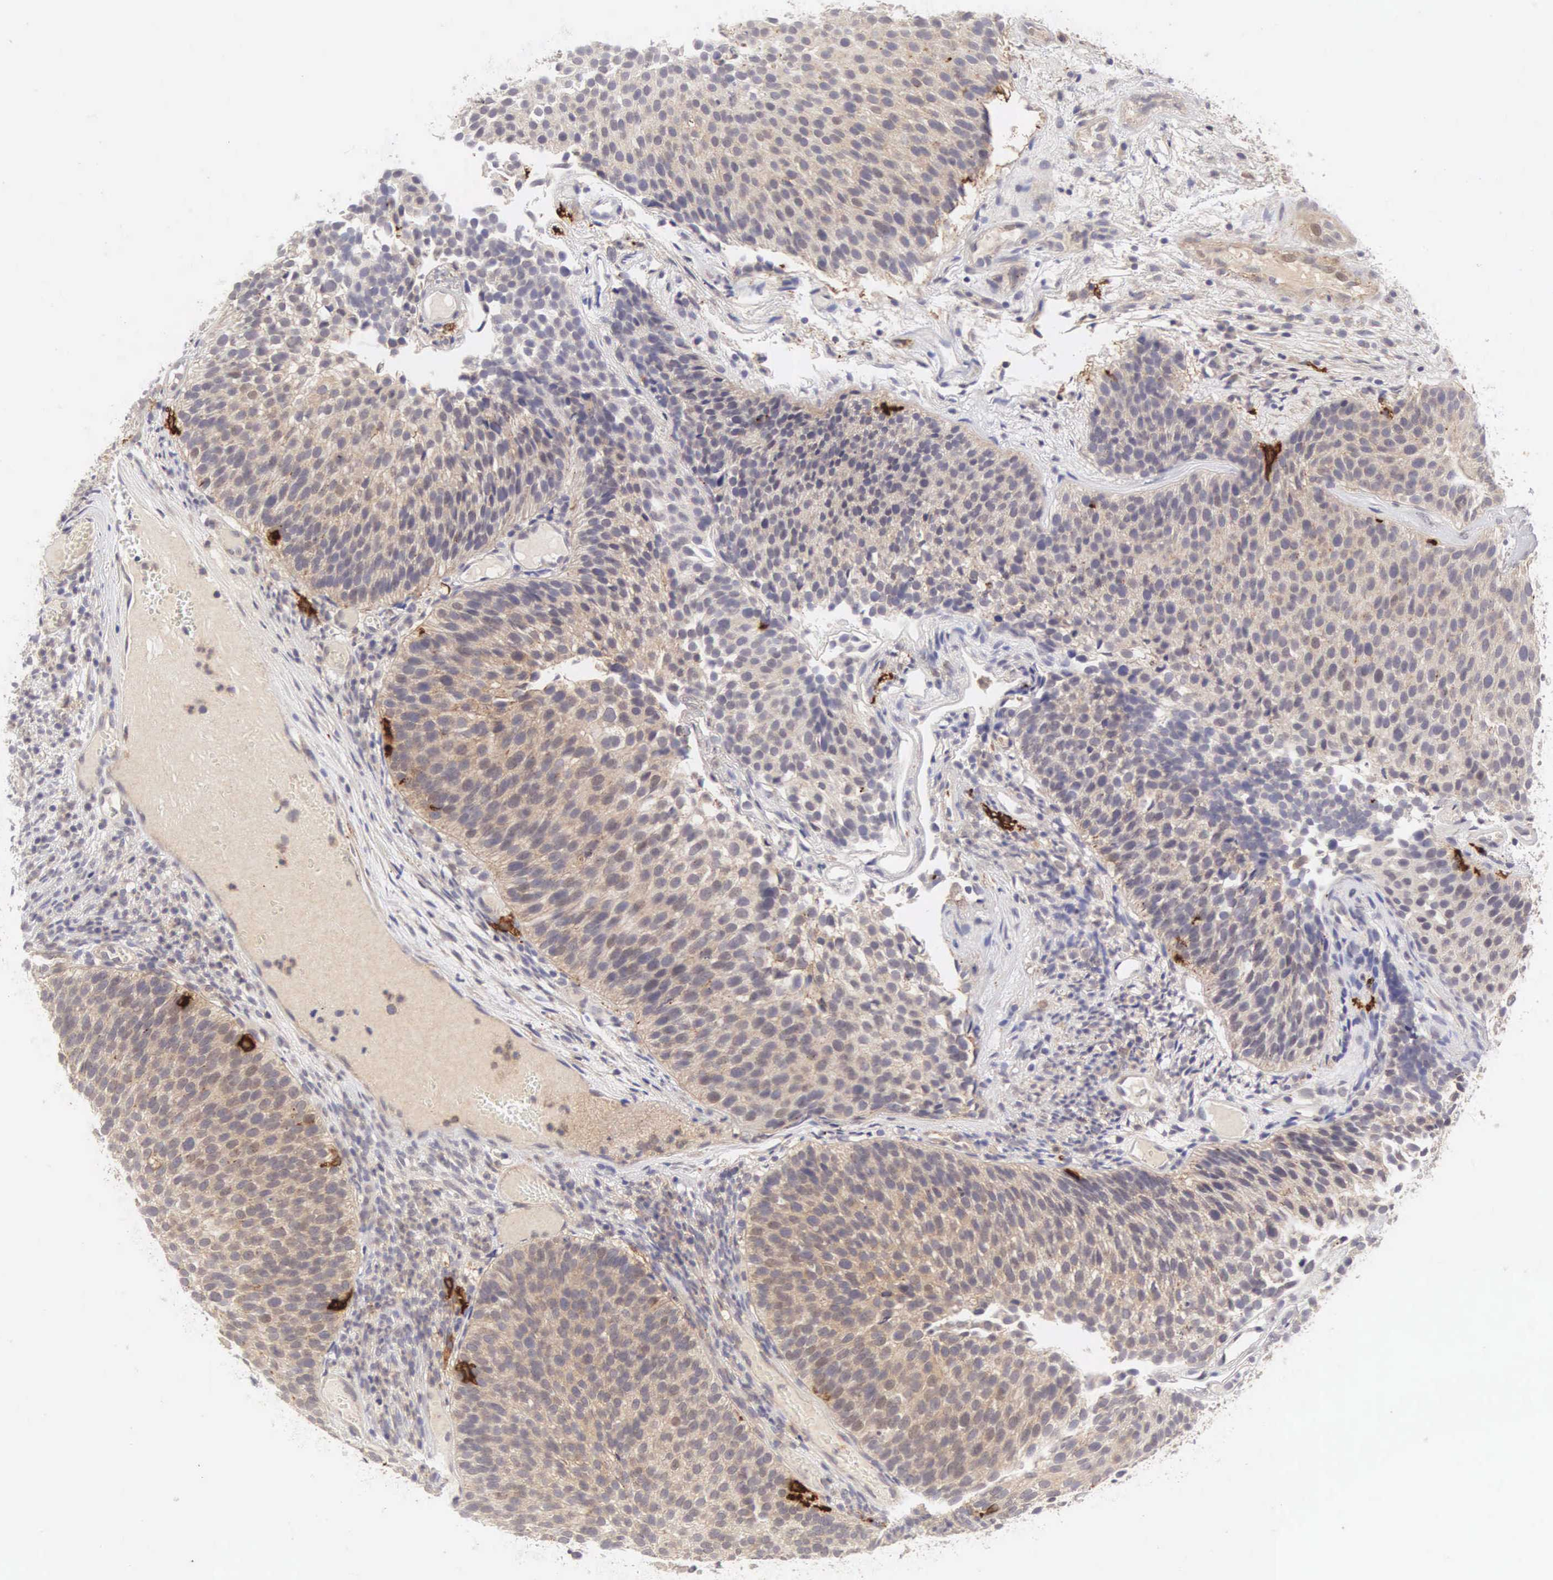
{"staining": {"intensity": "weak", "quantity": ">75%", "location": "cytoplasmic/membranous"}, "tissue": "urothelial cancer", "cell_type": "Tumor cells", "image_type": "cancer", "snomed": [{"axis": "morphology", "description": "Urothelial carcinoma, Low grade"}, {"axis": "topography", "description": "Urinary bladder"}], "caption": "There is low levels of weak cytoplasmic/membranous expression in tumor cells of low-grade urothelial carcinoma, as demonstrated by immunohistochemical staining (brown color).", "gene": "CD1A", "patient": {"sex": "male", "age": 85}}